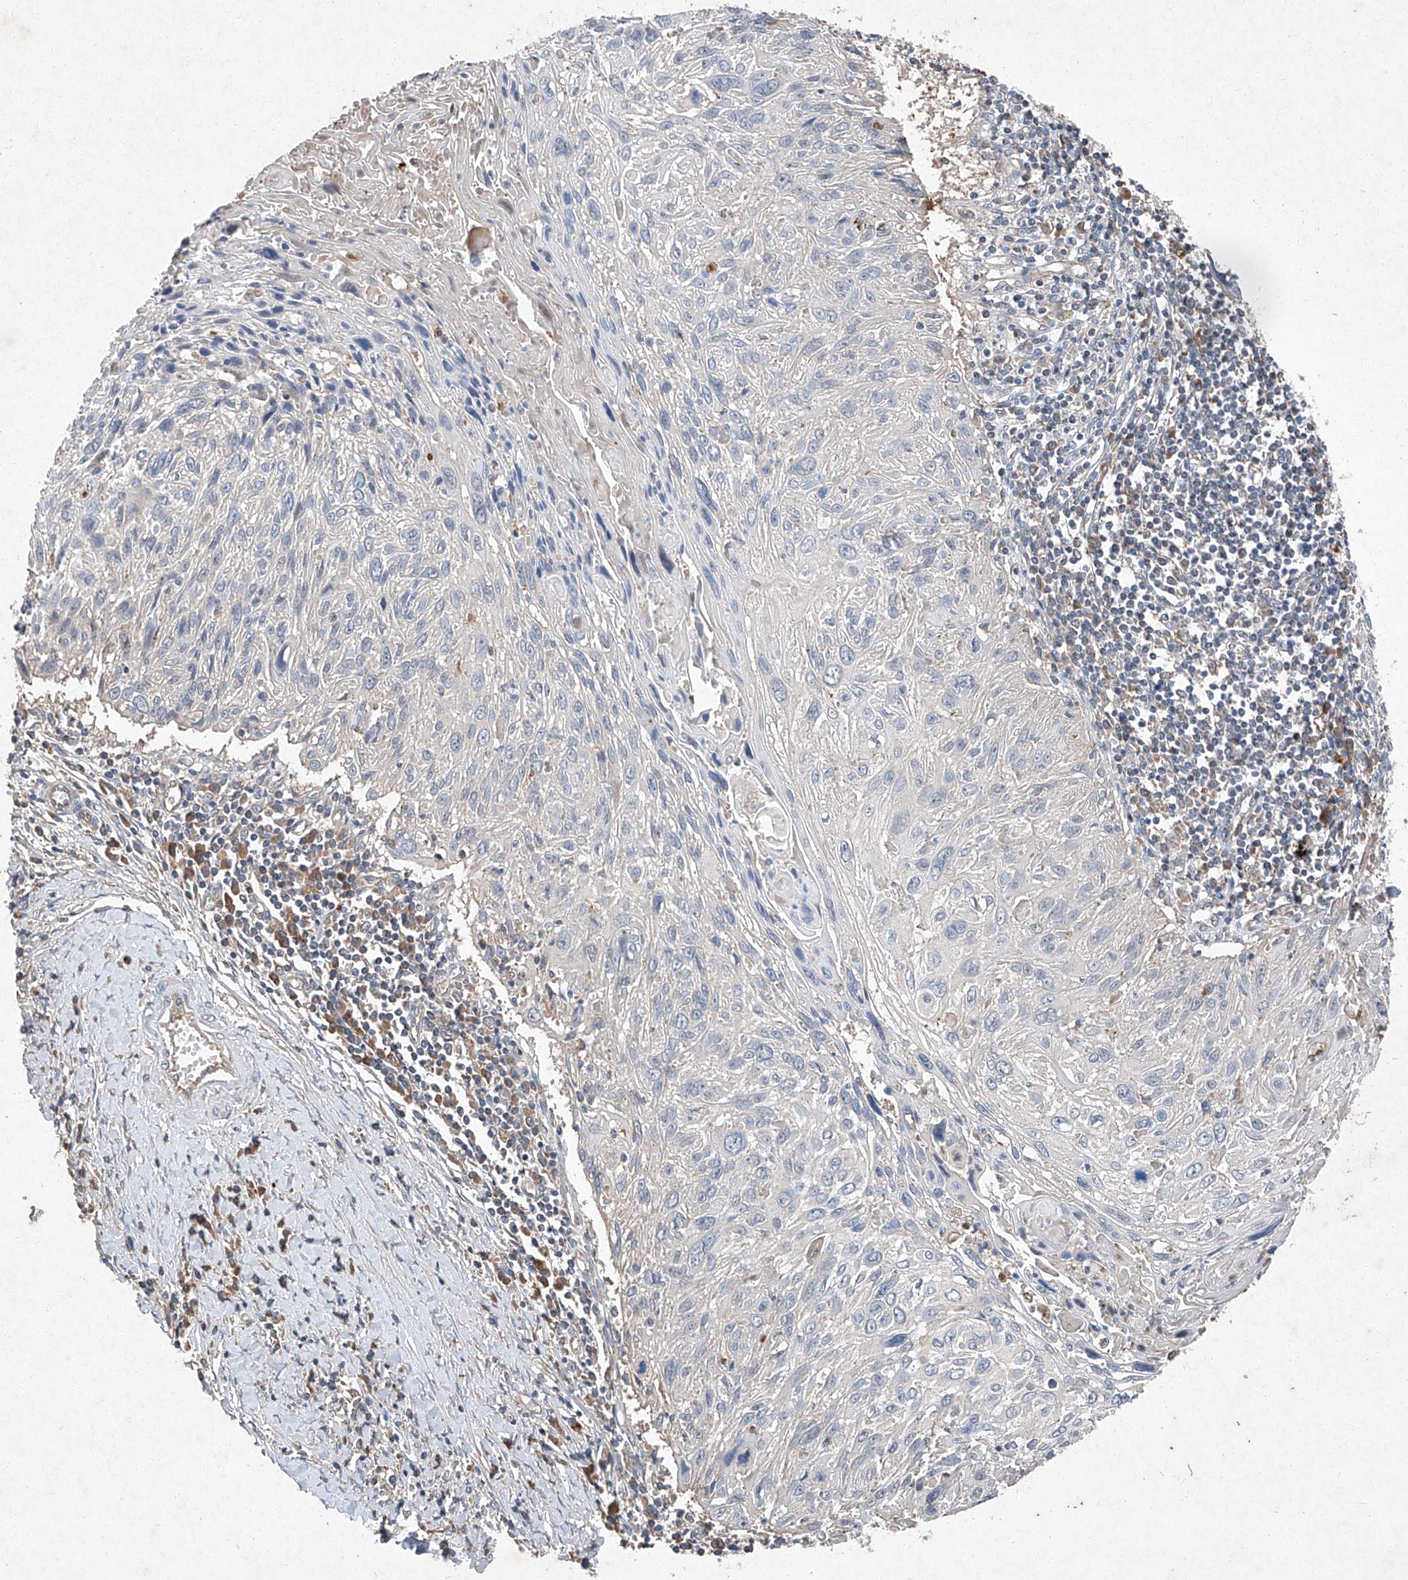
{"staining": {"intensity": "negative", "quantity": "none", "location": "none"}, "tissue": "cervical cancer", "cell_type": "Tumor cells", "image_type": "cancer", "snomed": [{"axis": "morphology", "description": "Squamous cell carcinoma, NOS"}, {"axis": "topography", "description": "Cervix"}], "caption": "Immunohistochemistry (IHC) image of human squamous cell carcinoma (cervical) stained for a protein (brown), which demonstrates no staining in tumor cells. Brightfield microscopy of immunohistochemistry stained with DAB (3,3'-diaminobenzidine) (brown) and hematoxylin (blue), captured at high magnification.", "gene": "RUSC1", "patient": {"sex": "female", "age": 51}}